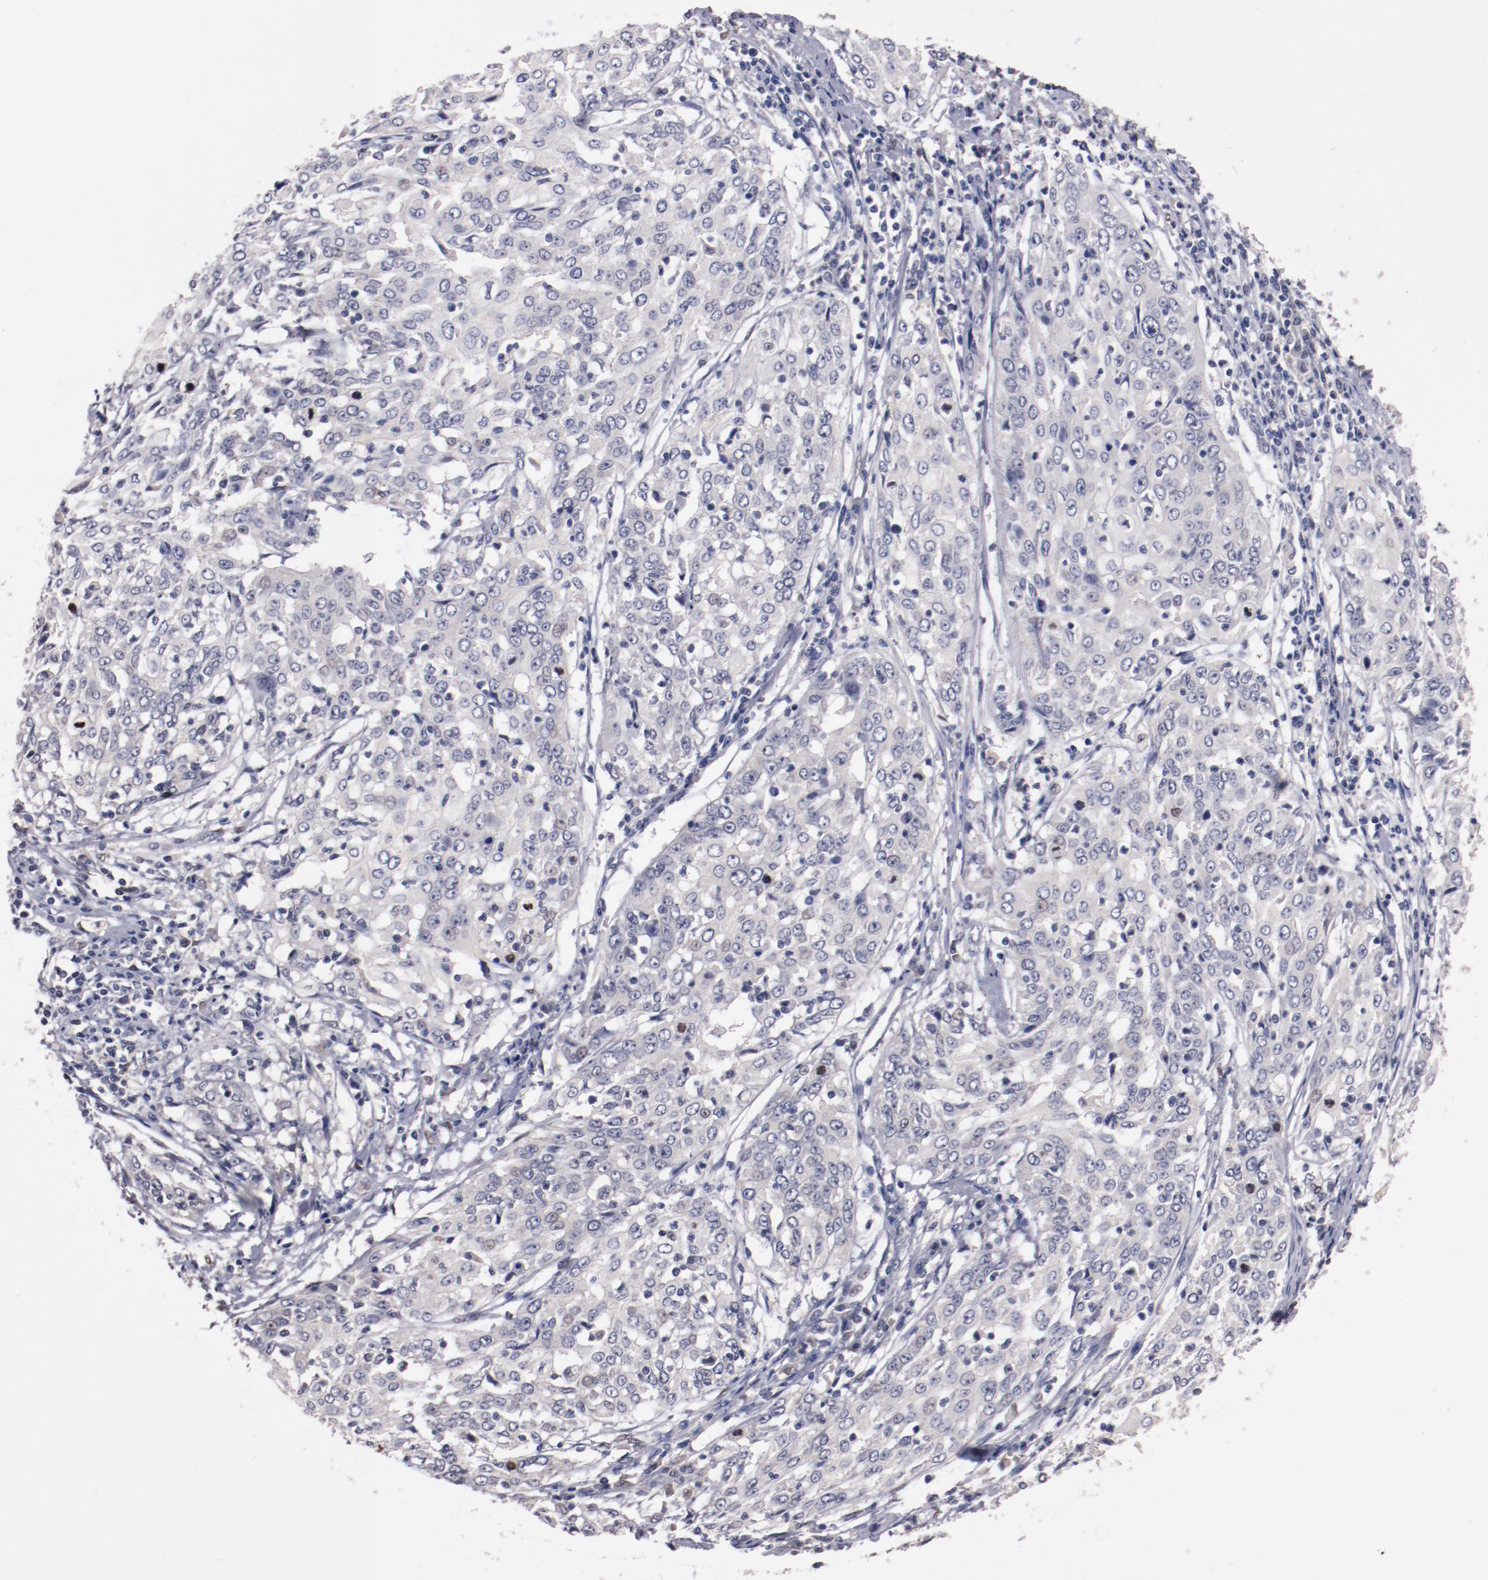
{"staining": {"intensity": "negative", "quantity": "none", "location": "none"}, "tissue": "cervical cancer", "cell_type": "Tumor cells", "image_type": "cancer", "snomed": [{"axis": "morphology", "description": "Squamous cell carcinoma, NOS"}, {"axis": "topography", "description": "Cervix"}], "caption": "This is an immunohistochemistry image of human cervical cancer (squamous cell carcinoma). There is no positivity in tumor cells.", "gene": "FAM81A", "patient": {"sex": "female", "age": 39}}